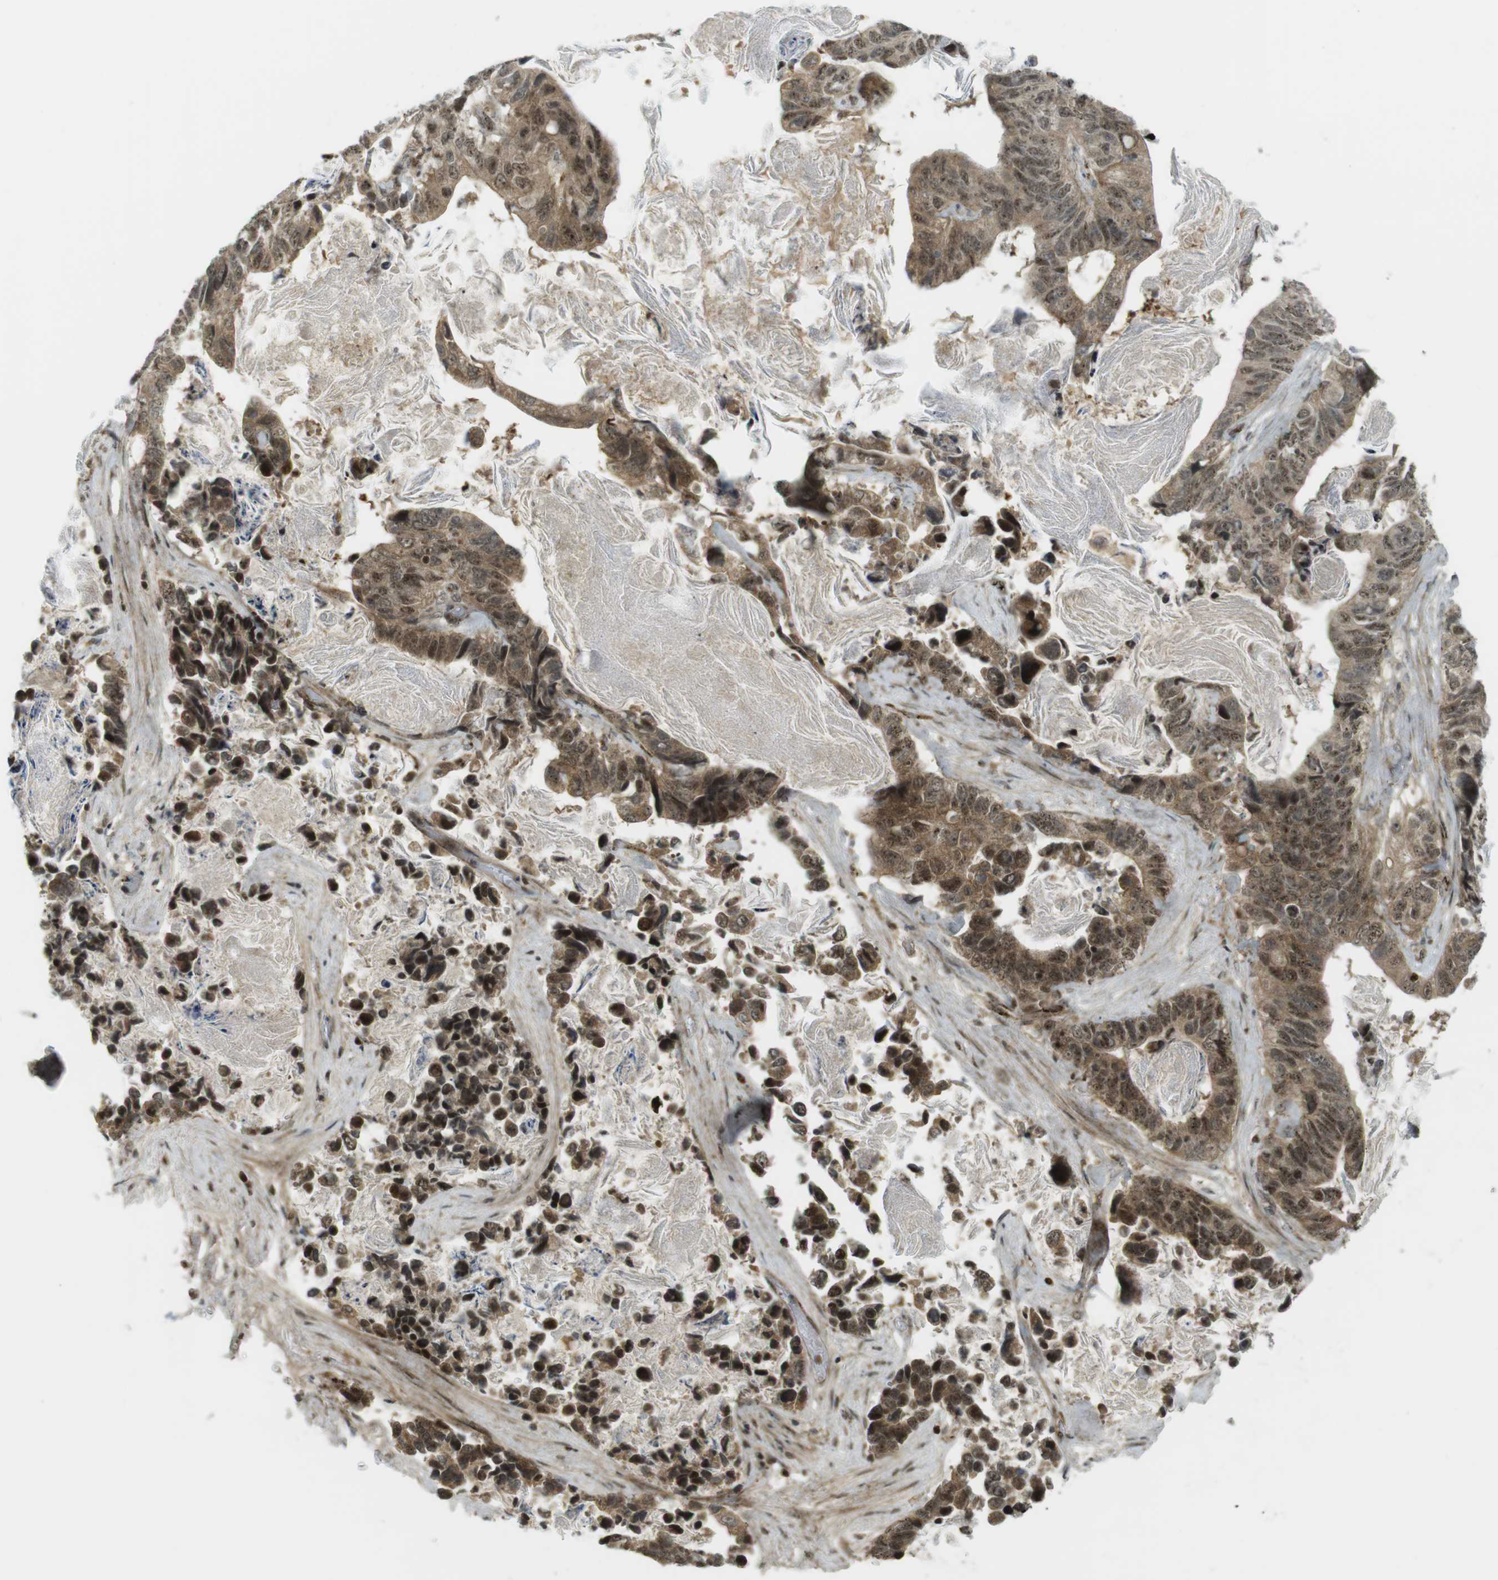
{"staining": {"intensity": "moderate", "quantity": ">75%", "location": "cytoplasmic/membranous,nuclear"}, "tissue": "stomach cancer", "cell_type": "Tumor cells", "image_type": "cancer", "snomed": [{"axis": "morphology", "description": "Adenocarcinoma, NOS"}, {"axis": "topography", "description": "Stomach"}], "caption": "Adenocarcinoma (stomach) tissue shows moderate cytoplasmic/membranous and nuclear staining in about >75% of tumor cells The staining was performed using DAB (3,3'-diaminobenzidine), with brown indicating positive protein expression. Nuclei are stained blue with hematoxylin.", "gene": "PPP1R13B", "patient": {"sex": "female", "age": 89}}